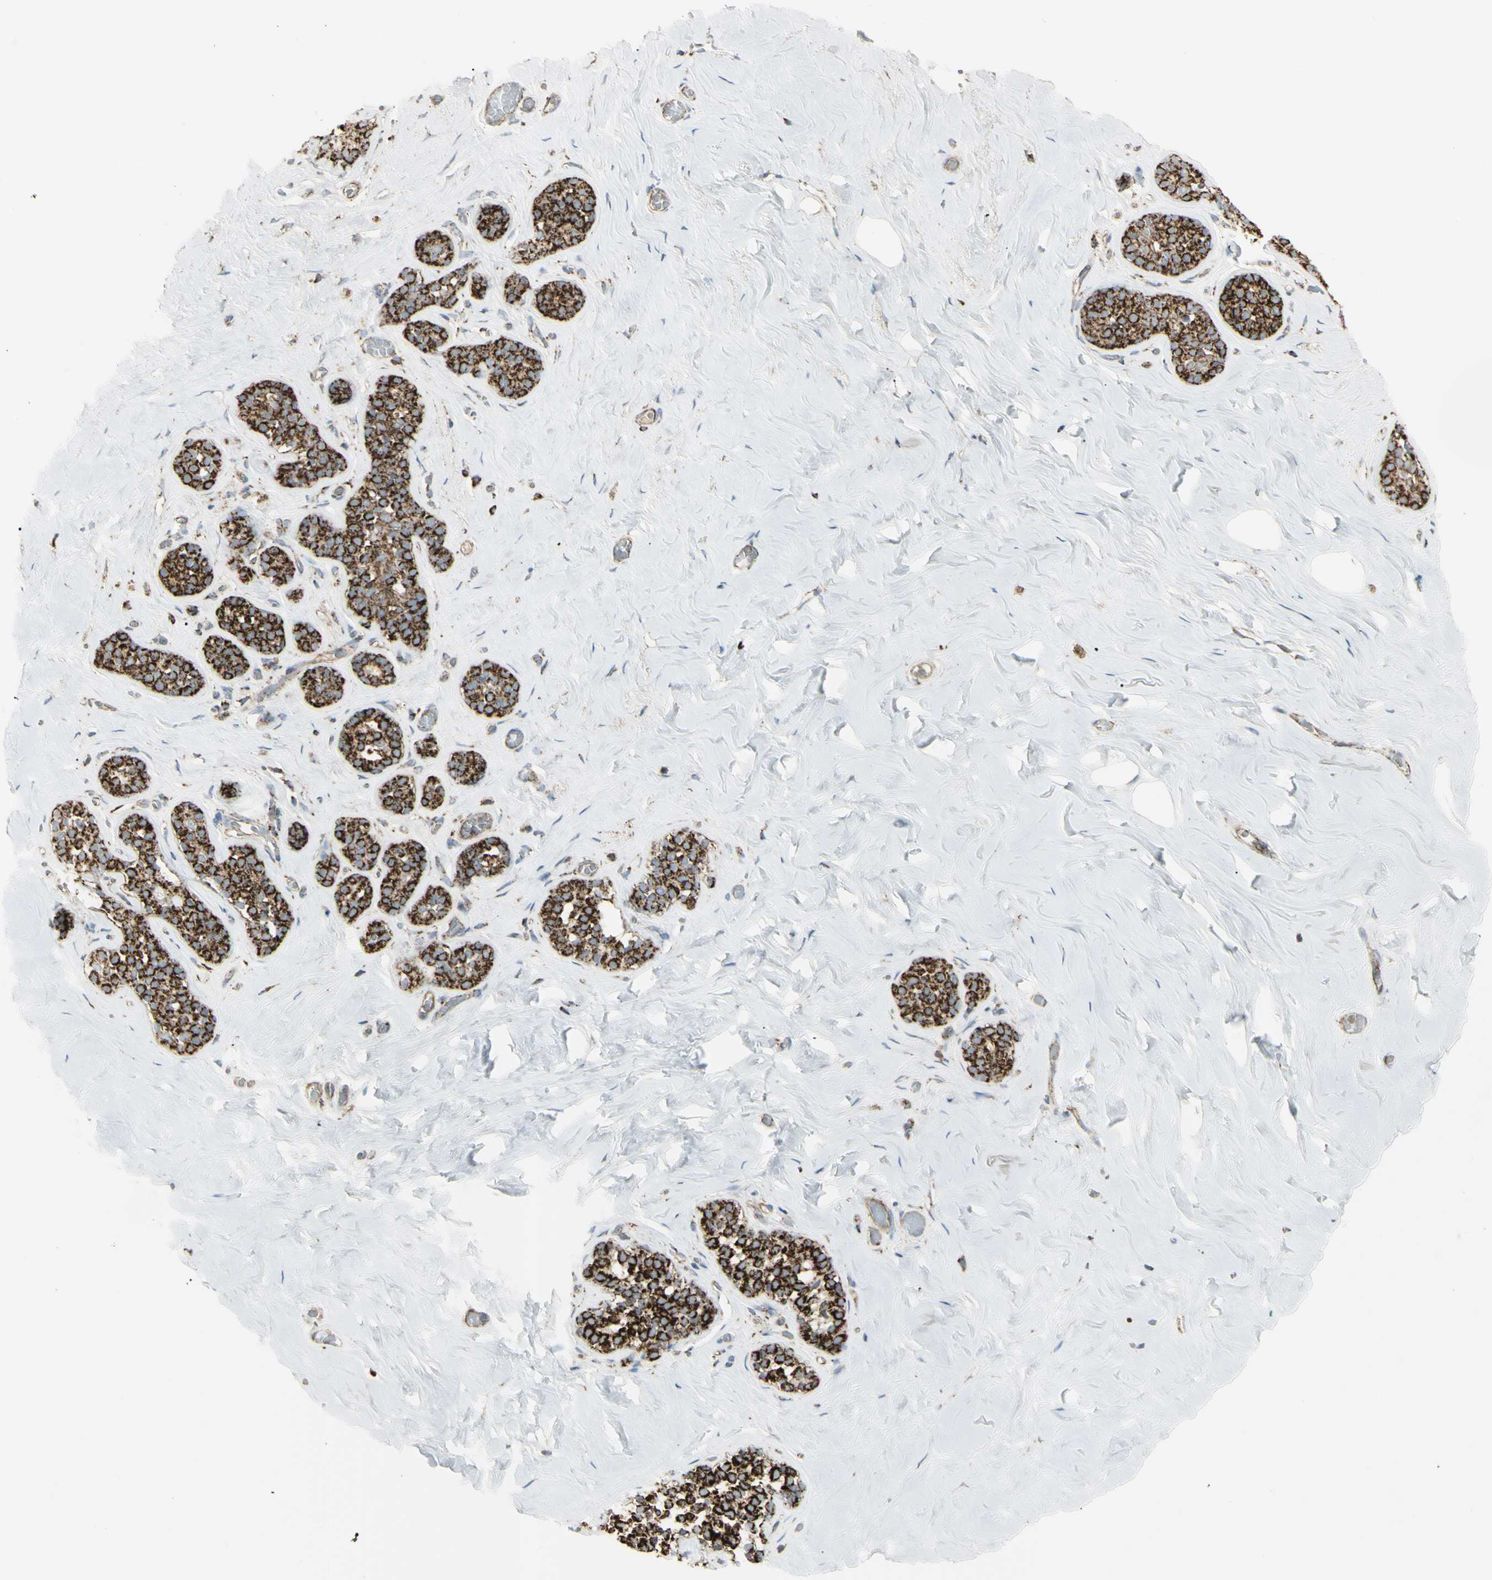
{"staining": {"intensity": "negative", "quantity": "none", "location": "none"}, "tissue": "breast", "cell_type": "Adipocytes", "image_type": "normal", "snomed": [{"axis": "morphology", "description": "Normal tissue, NOS"}, {"axis": "topography", "description": "Breast"}], "caption": "Immunohistochemistry (IHC) of unremarkable breast demonstrates no positivity in adipocytes. Nuclei are stained in blue.", "gene": "CYB5R1", "patient": {"sex": "female", "age": 75}}